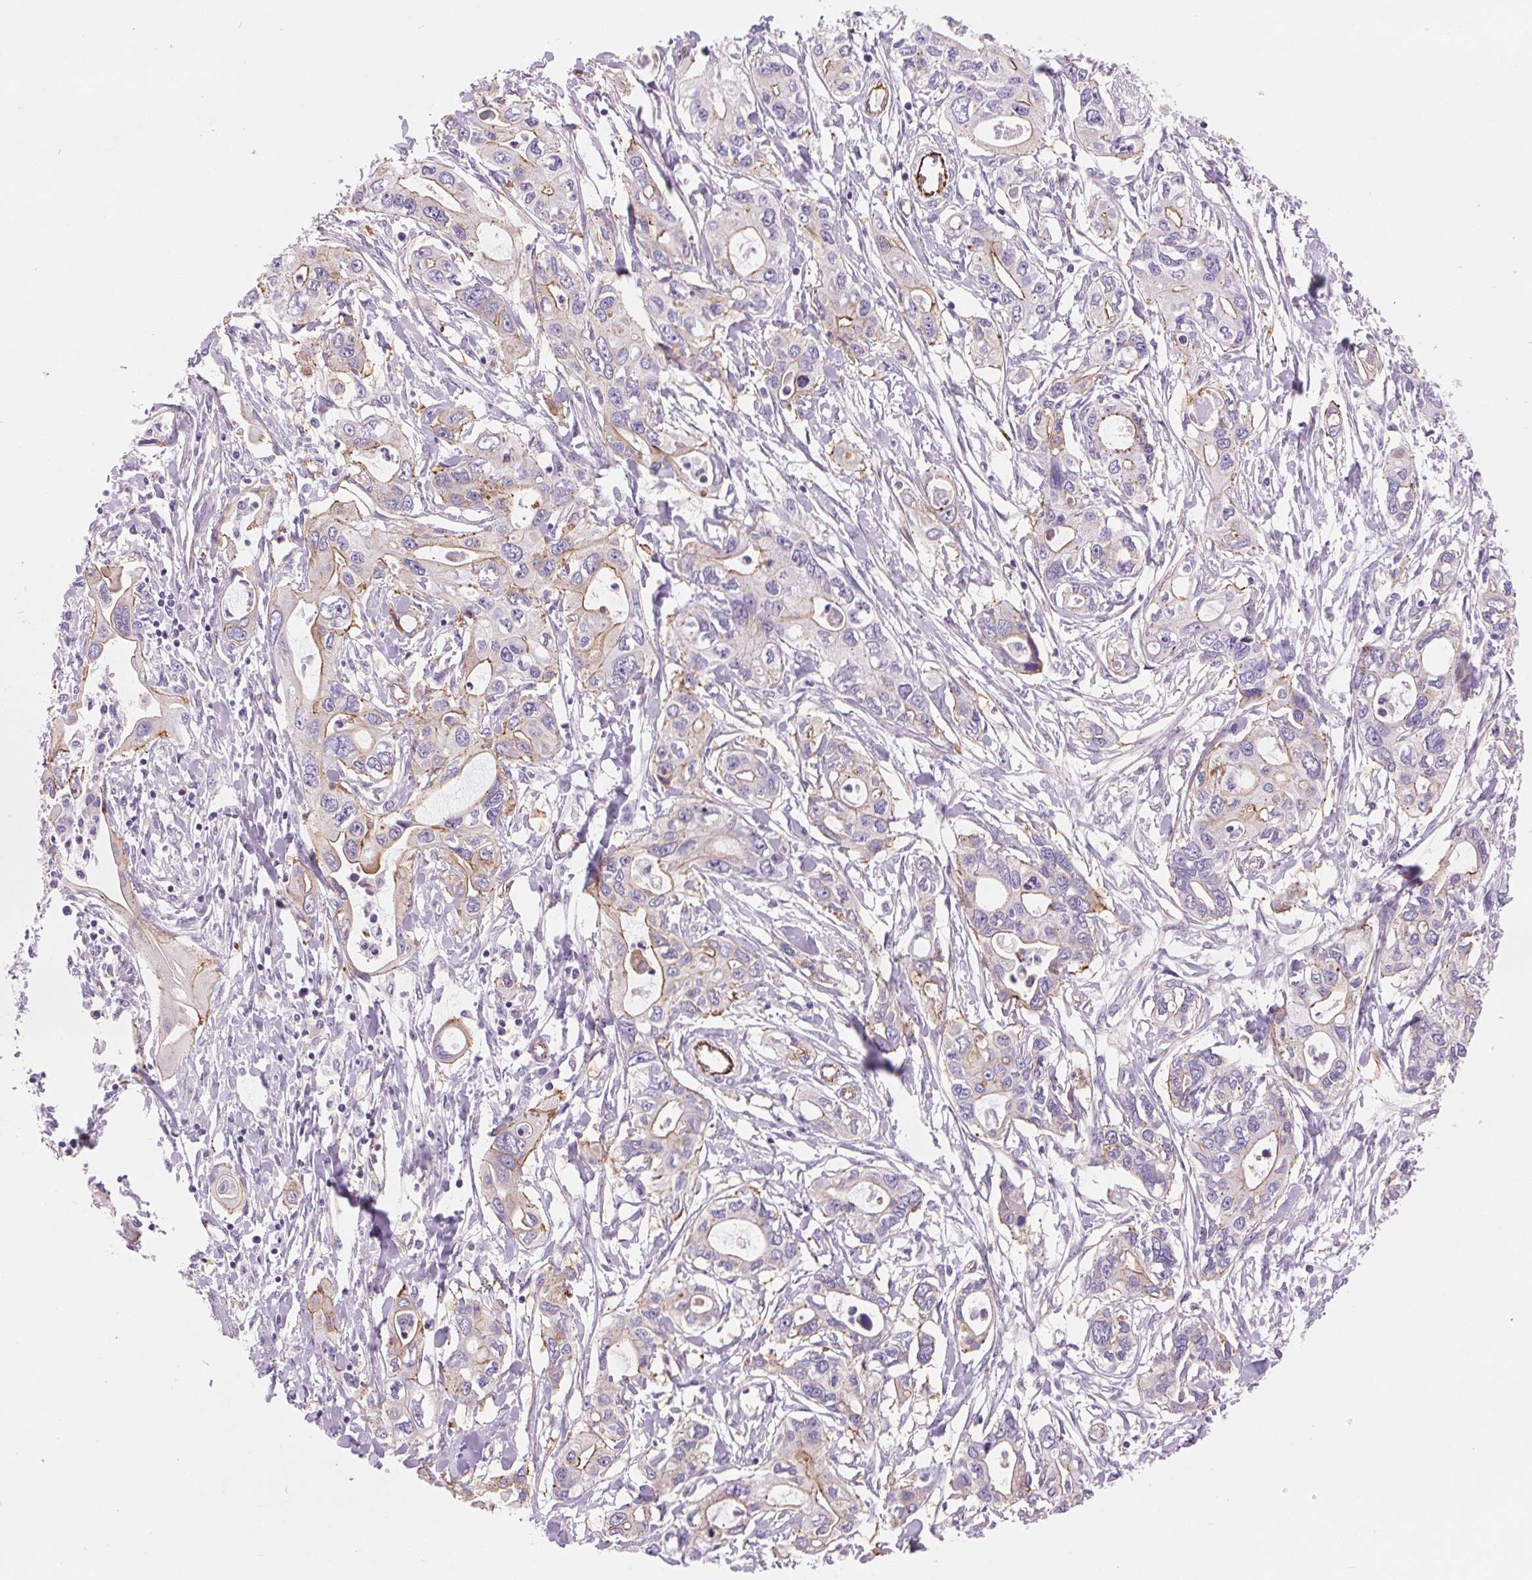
{"staining": {"intensity": "weak", "quantity": "<25%", "location": "cytoplasmic/membranous"}, "tissue": "pancreatic cancer", "cell_type": "Tumor cells", "image_type": "cancer", "snomed": [{"axis": "morphology", "description": "Adenocarcinoma, NOS"}, {"axis": "topography", "description": "Pancreas"}], "caption": "The immunohistochemistry (IHC) histopathology image has no significant staining in tumor cells of adenocarcinoma (pancreatic) tissue.", "gene": "DIXDC1", "patient": {"sex": "male", "age": 60}}